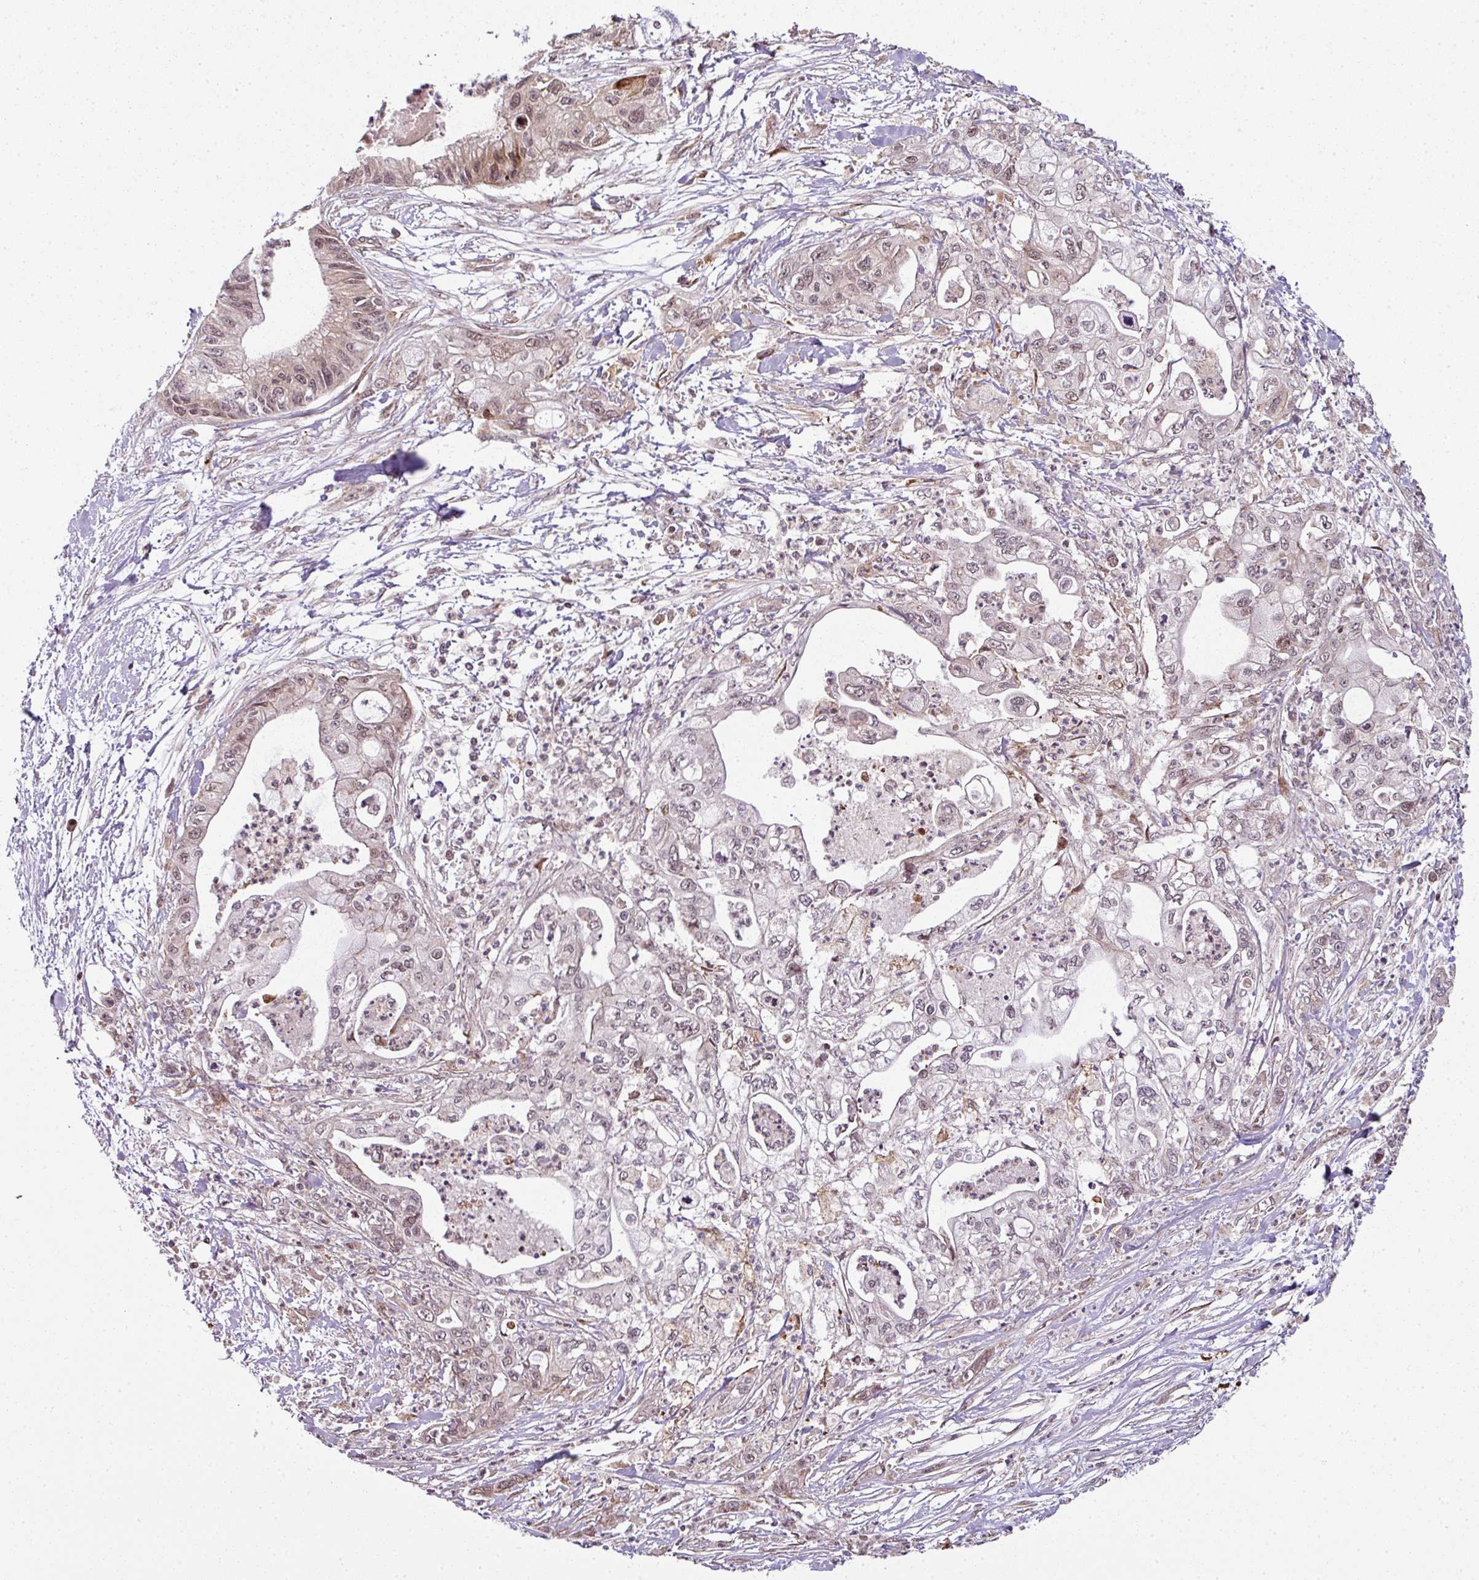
{"staining": {"intensity": "moderate", "quantity": "25%-75%", "location": "cytoplasmic/membranous,nuclear"}, "tissue": "pancreatic cancer", "cell_type": "Tumor cells", "image_type": "cancer", "snomed": [{"axis": "morphology", "description": "Adenocarcinoma, NOS"}, {"axis": "topography", "description": "Pancreas"}], "caption": "An immunohistochemistry (IHC) image of tumor tissue is shown. Protein staining in brown shows moderate cytoplasmic/membranous and nuclear positivity in adenocarcinoma (pancreatic) within tumor cells.", "gene": "ATAT1", "patient": {"sex": "male", "age": 61}}